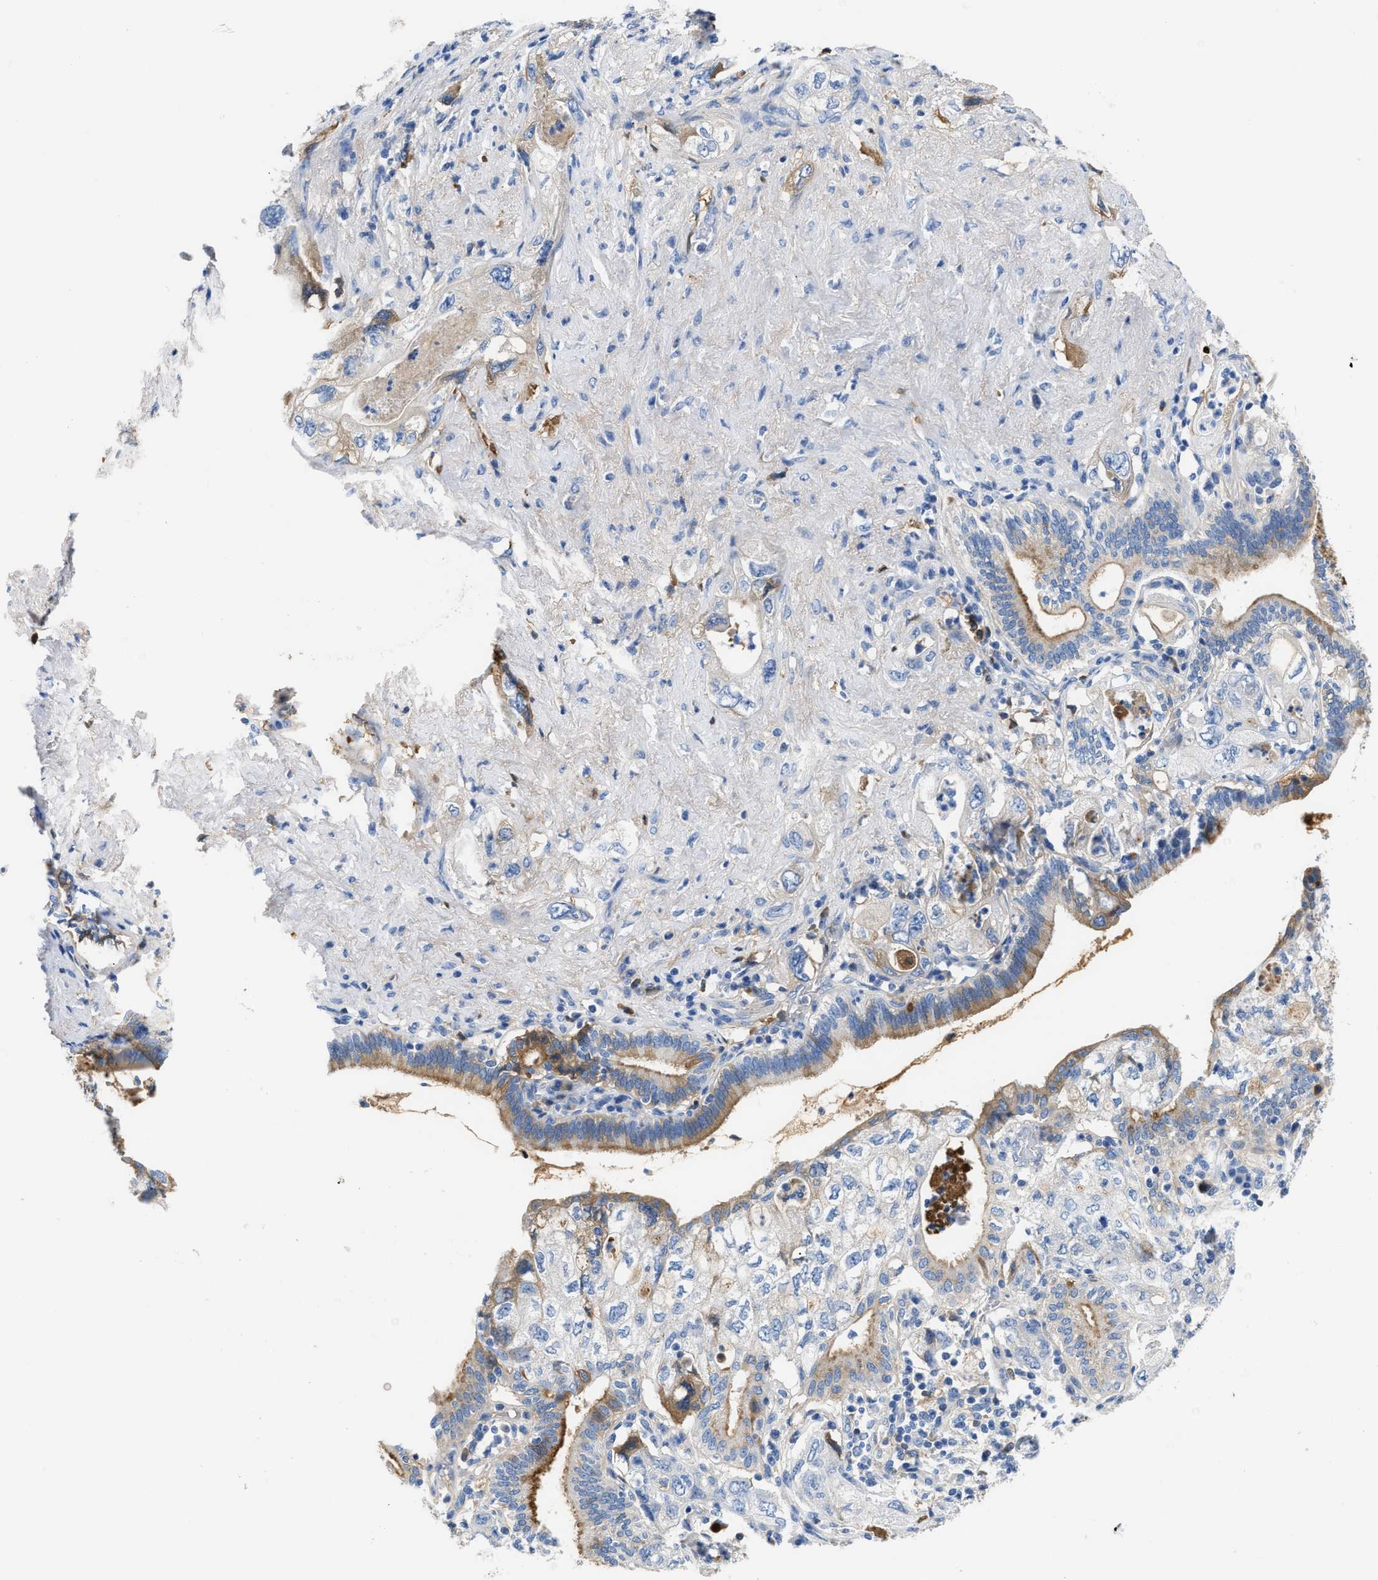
{"staining": {"intensity": "moderate", "quantity": "25%-75%", "location": "cytoplasmic/membranous"}, "tissue": "pancreatic cancer", "cell_type": "Tumor cells", "image_type": "cancer", "snomed": [{"axis": "morphology", "description": "Adenocarcinoma, NOS"}, {"axis": "topography", "description": "Pancreas"}], "caption": "Immunohistochemistry staining of adenocarcinoma (pancreatic), which displays medium levels of moderate cytoplasmic/membranous staining in approximately 25%-75% of tumor cells indicating moderate cytoplasmic/membranous protein staining. The staining was performed using DAB (3,3'-diaminobenzidine) (brown) for protein detection and nuclei were counterstained in hematoxylin (blue).", "gene": "GC", "patient": {"sex": "female", "age": 73}}